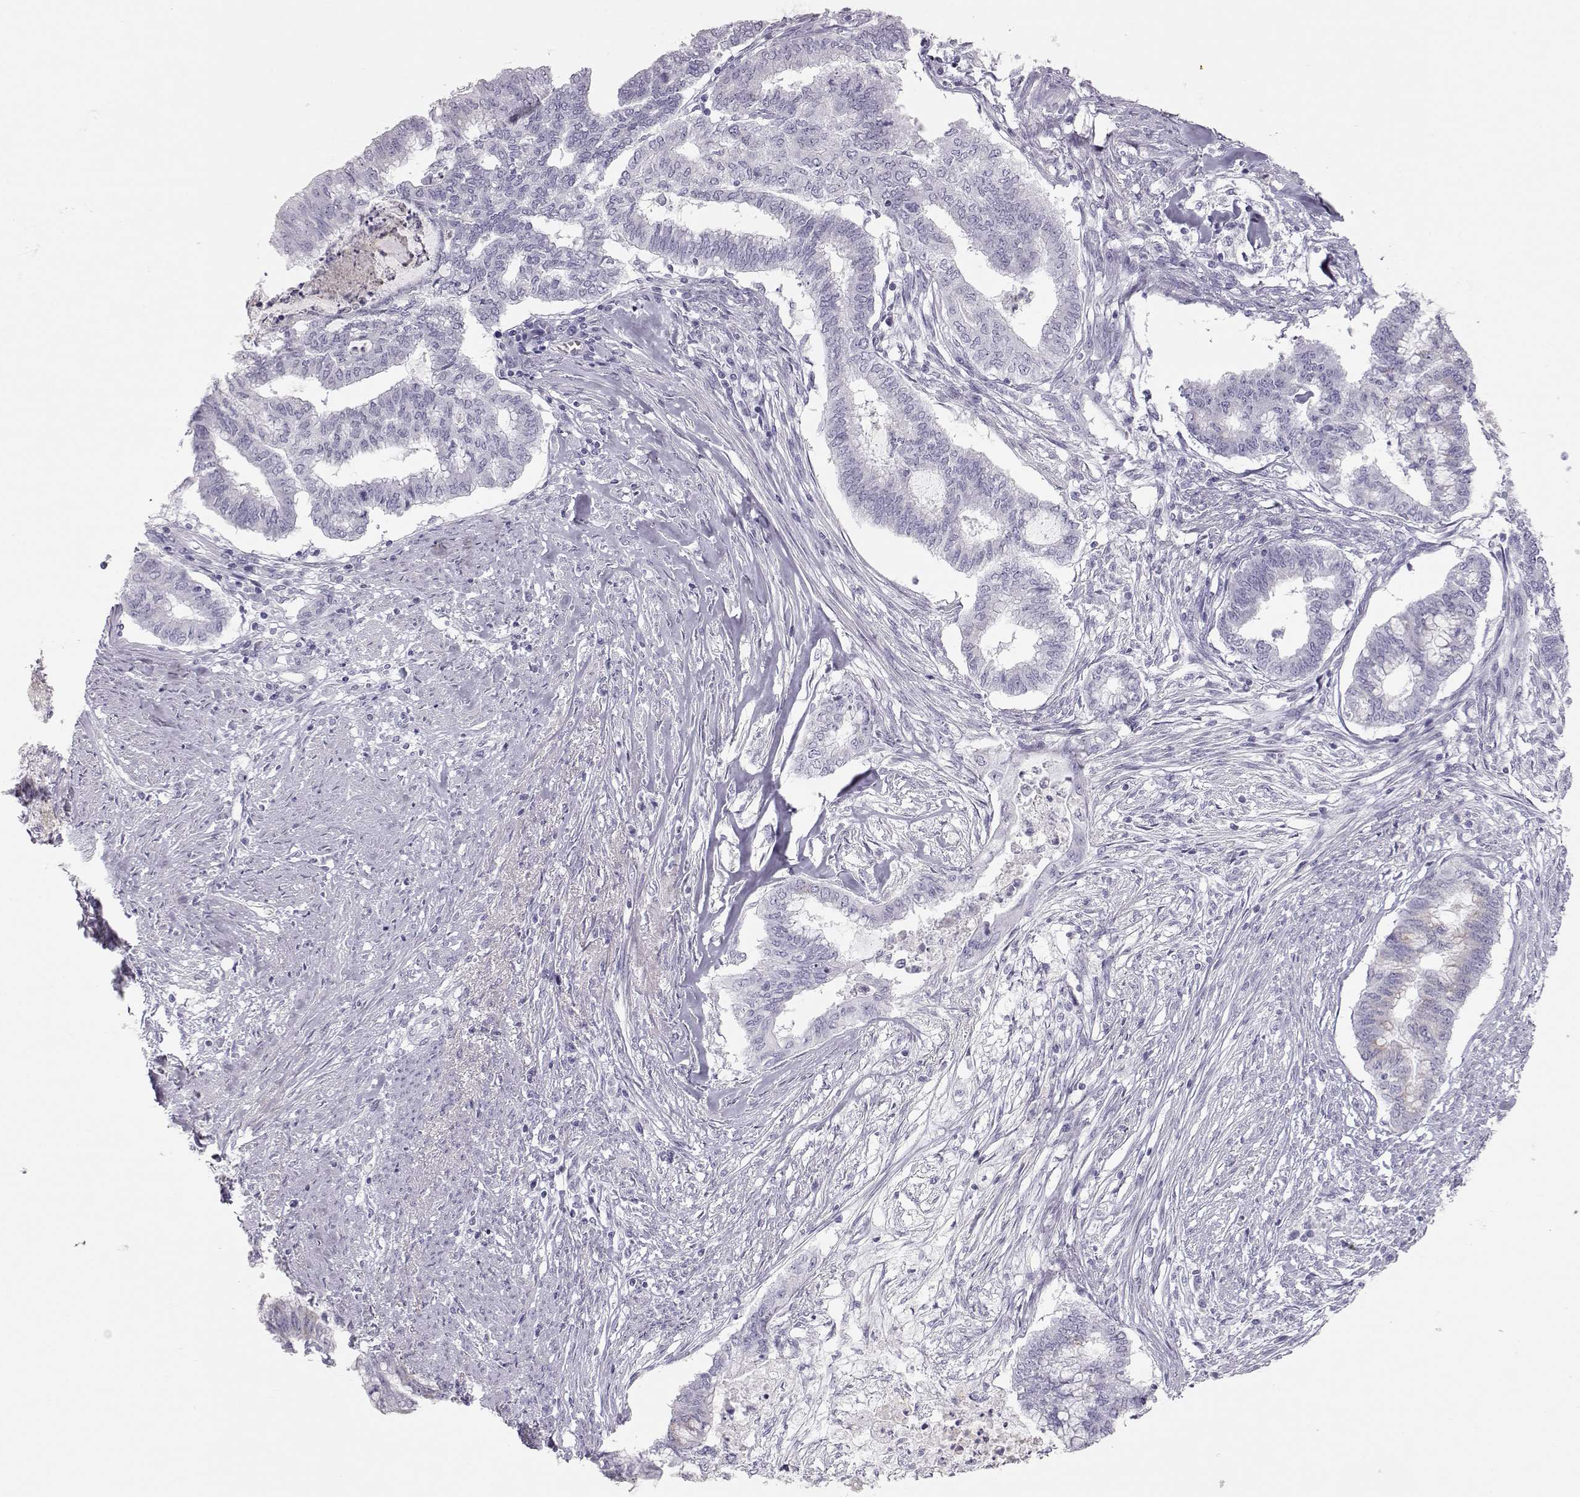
{"staining": {"intensity": "negative", "quantity": "none", "location": "none"}, "tissue": "endometrial cancer", "cell_type": "Tumor cells", "image_type": "cancer", "snomed": [{"axis": "morphology", "description": "Adenocarcinoma, NOS"}, {"axis": "topography", "description": "Endometrium"}], "caption": "The photomicrograph exhibits no staining of tumor cells in endometrial cancer (adenocarcinoma).", "gene": "MIP", "patient": {"sex": "female", "age": 79}}